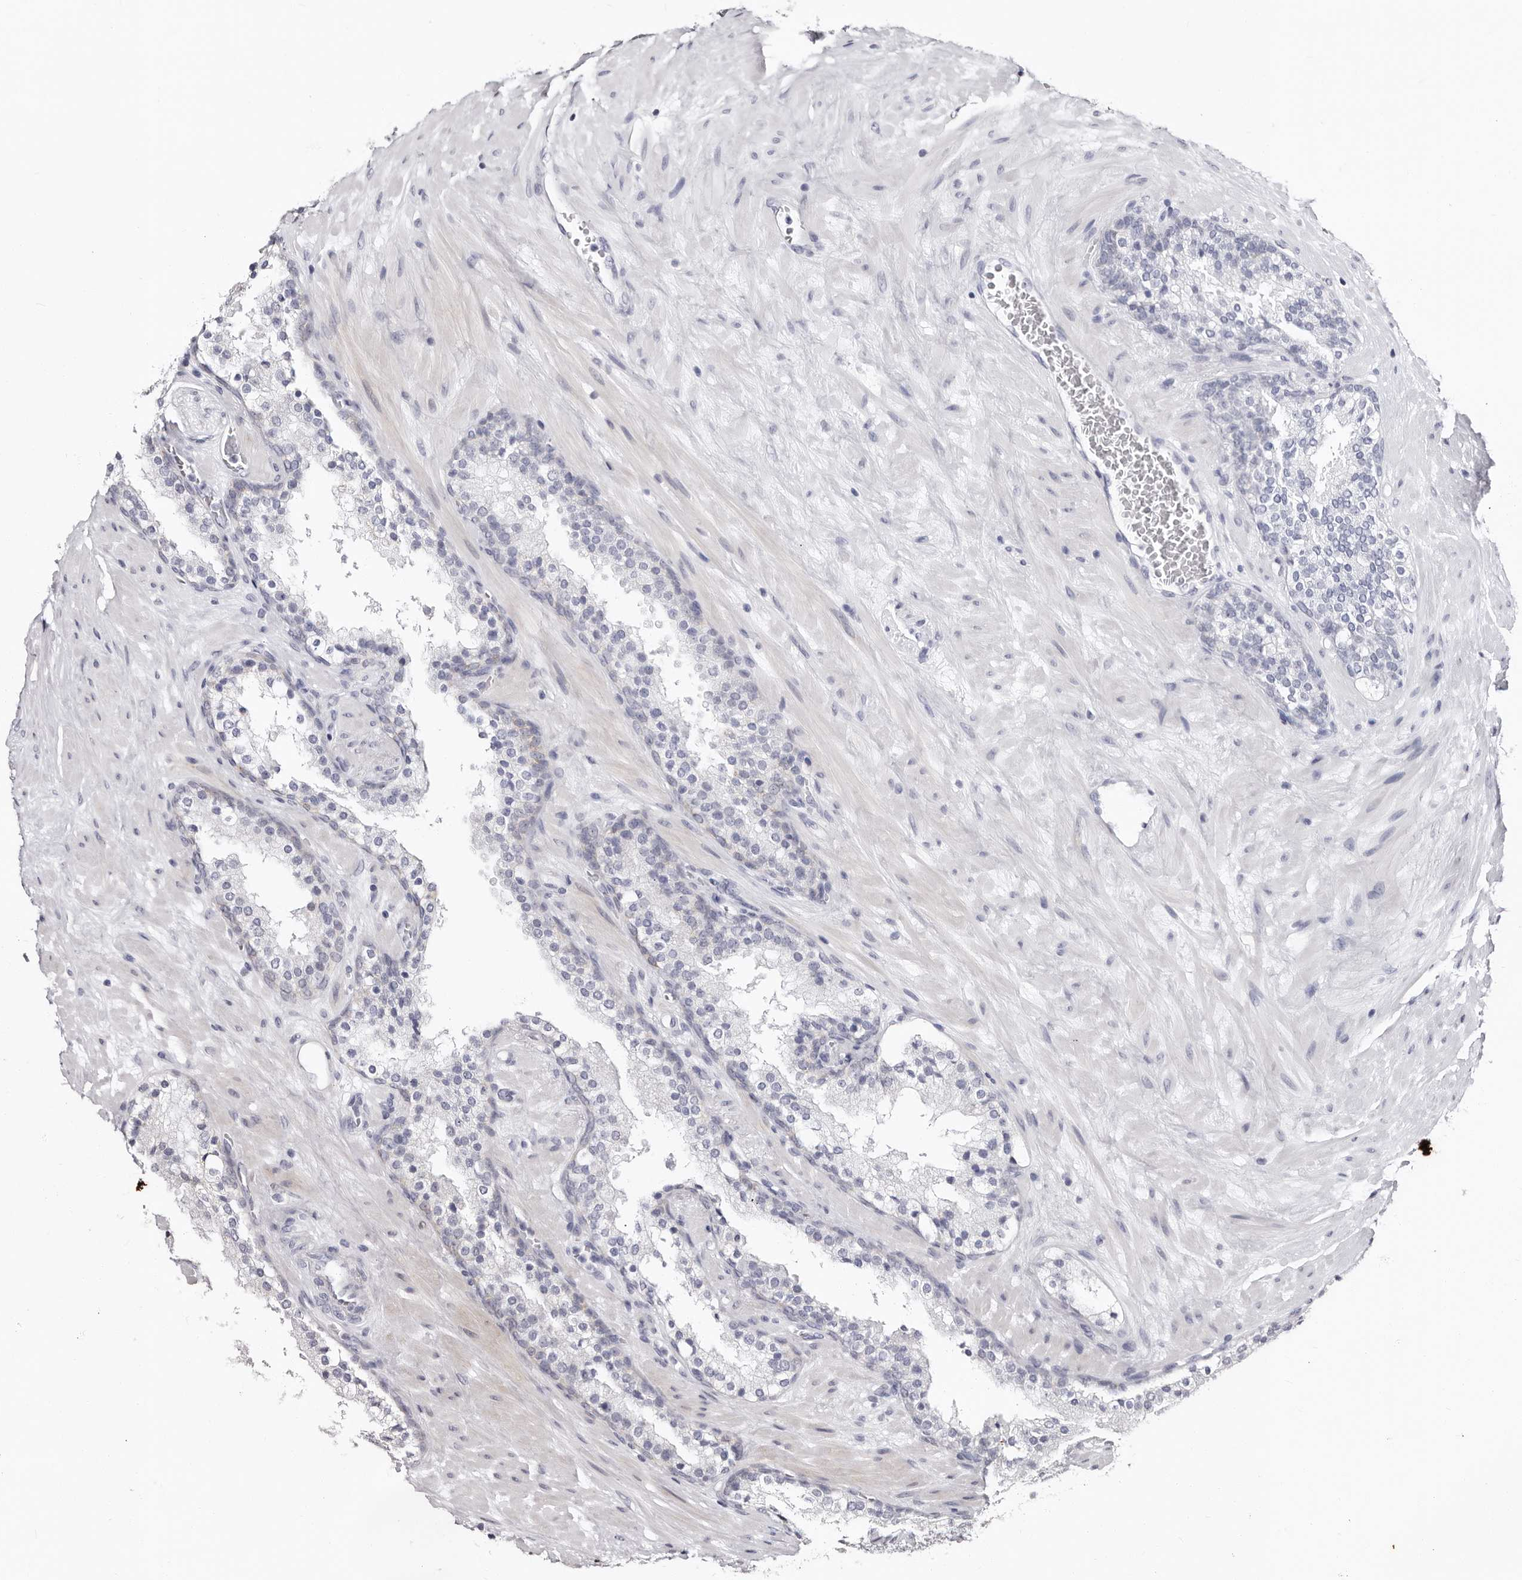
{"staining": {"intensity": "negative", "quantity": "none", "location": "none"}, "tissue": "prostate cancer", "cell_type": "Tumor cells", "image_type": "cancer", "snomed": [{"axis": "morphology", "description": "Adenocarcinoma, High grade"}, {"axis": "topography", "description": "Prostate"}], "caption": "This is an immunohistochemistry micrograph of high-grade adenocarcinoma (prostate). There is no positivity in tumor cells.", "gene": "PHF20L1", "patient": {"sex": "male", "age": 56}}